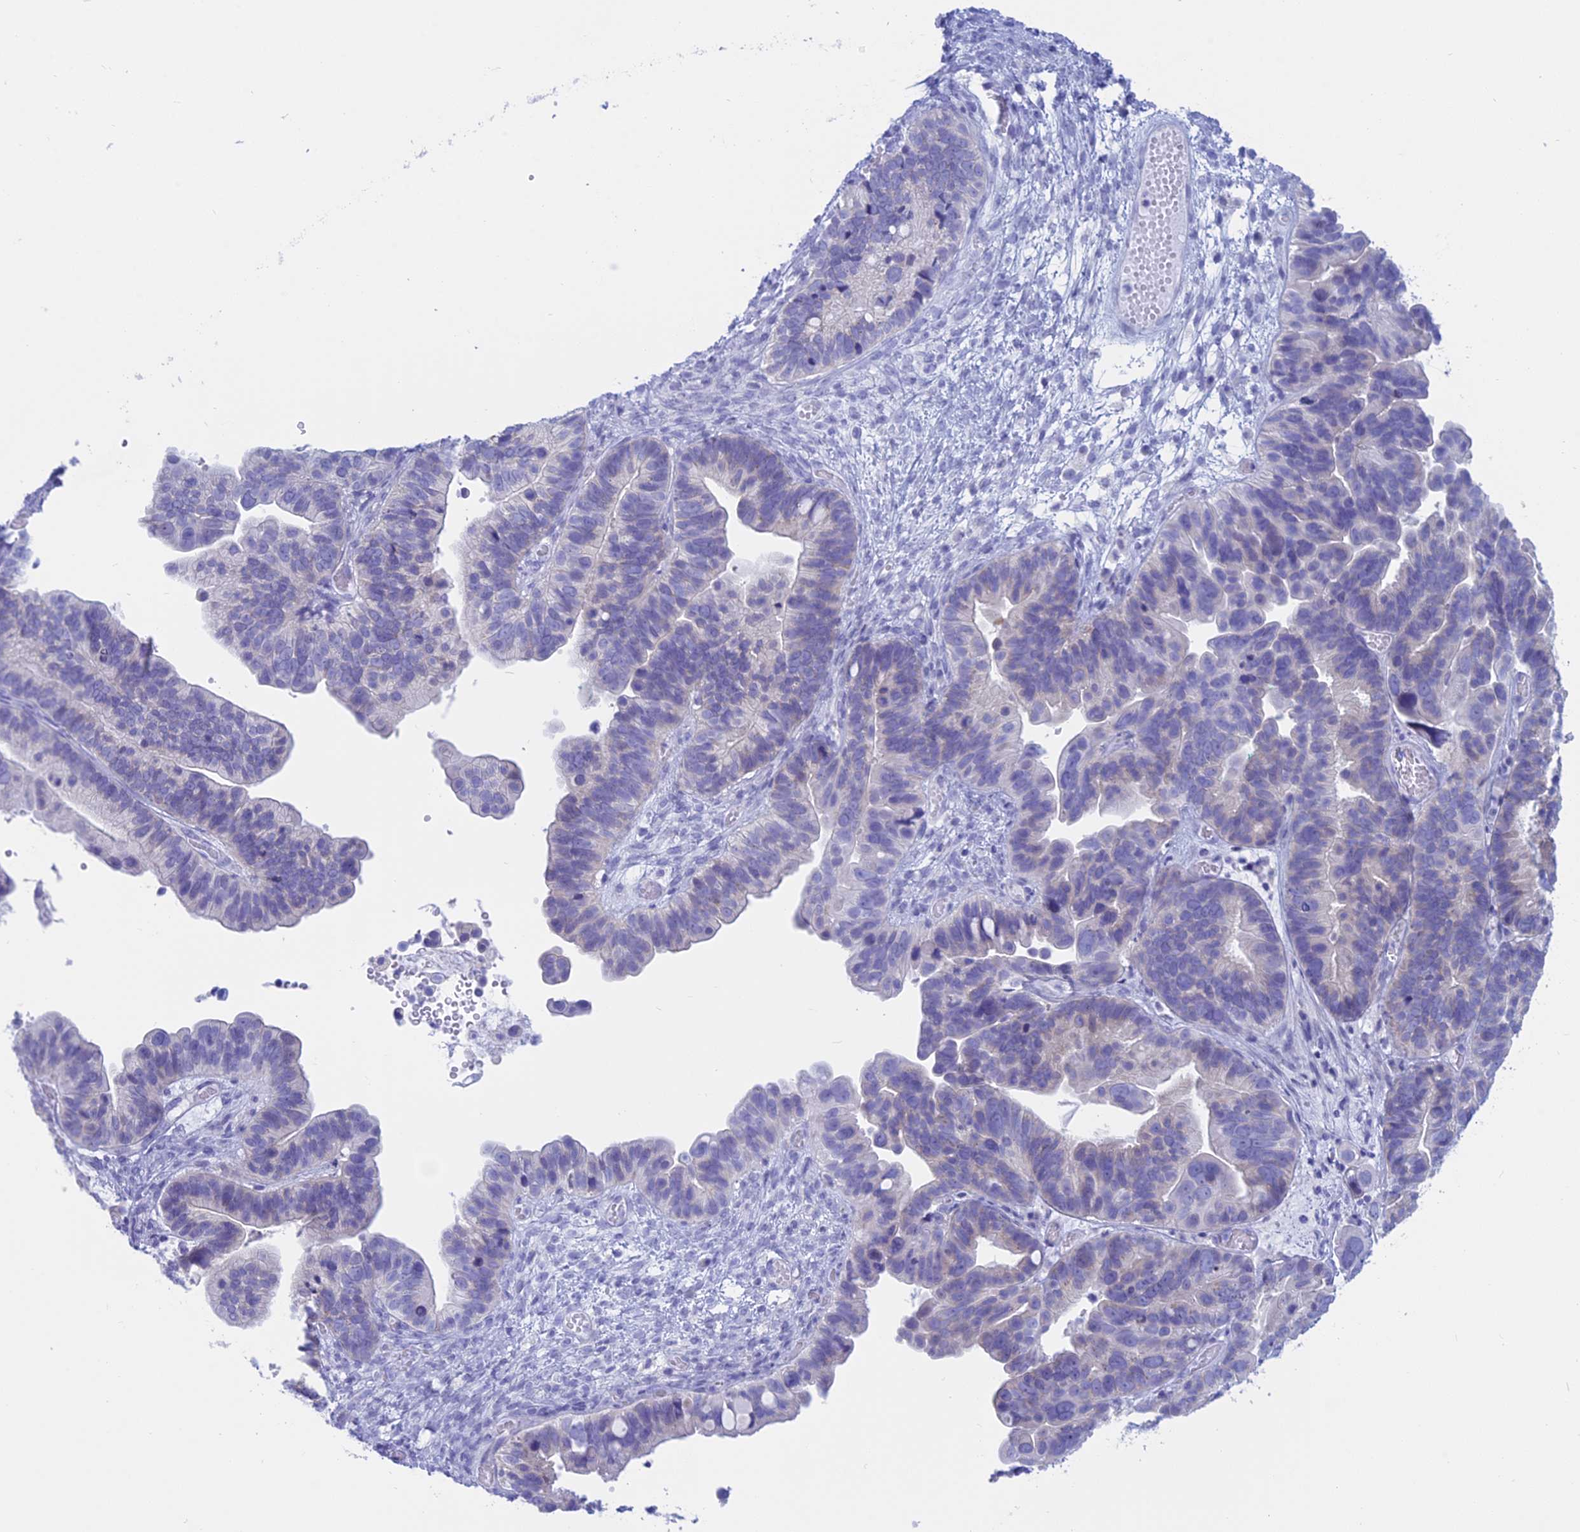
{"staining": {"intensity": "negative", "quantity": "none", "location": "none"}, "tissue": "ovarian cancer", "cell_type": "Tumor cells", "image_type": "cancer", "snomed": [{"axis": "morphology", "description": "Cystadenocarcinoma, serous, NOS"}, {"axis": "topography", "description": "Ovary"}], "caption": "The immunohistochemistry (IHC) histopathology image has no significant staining in tumor cells of ovarian cancer (serous cystadenocarcinoma) tissue.", "gene": "RP1", "patient": {"sex": "female", "age": 56}}